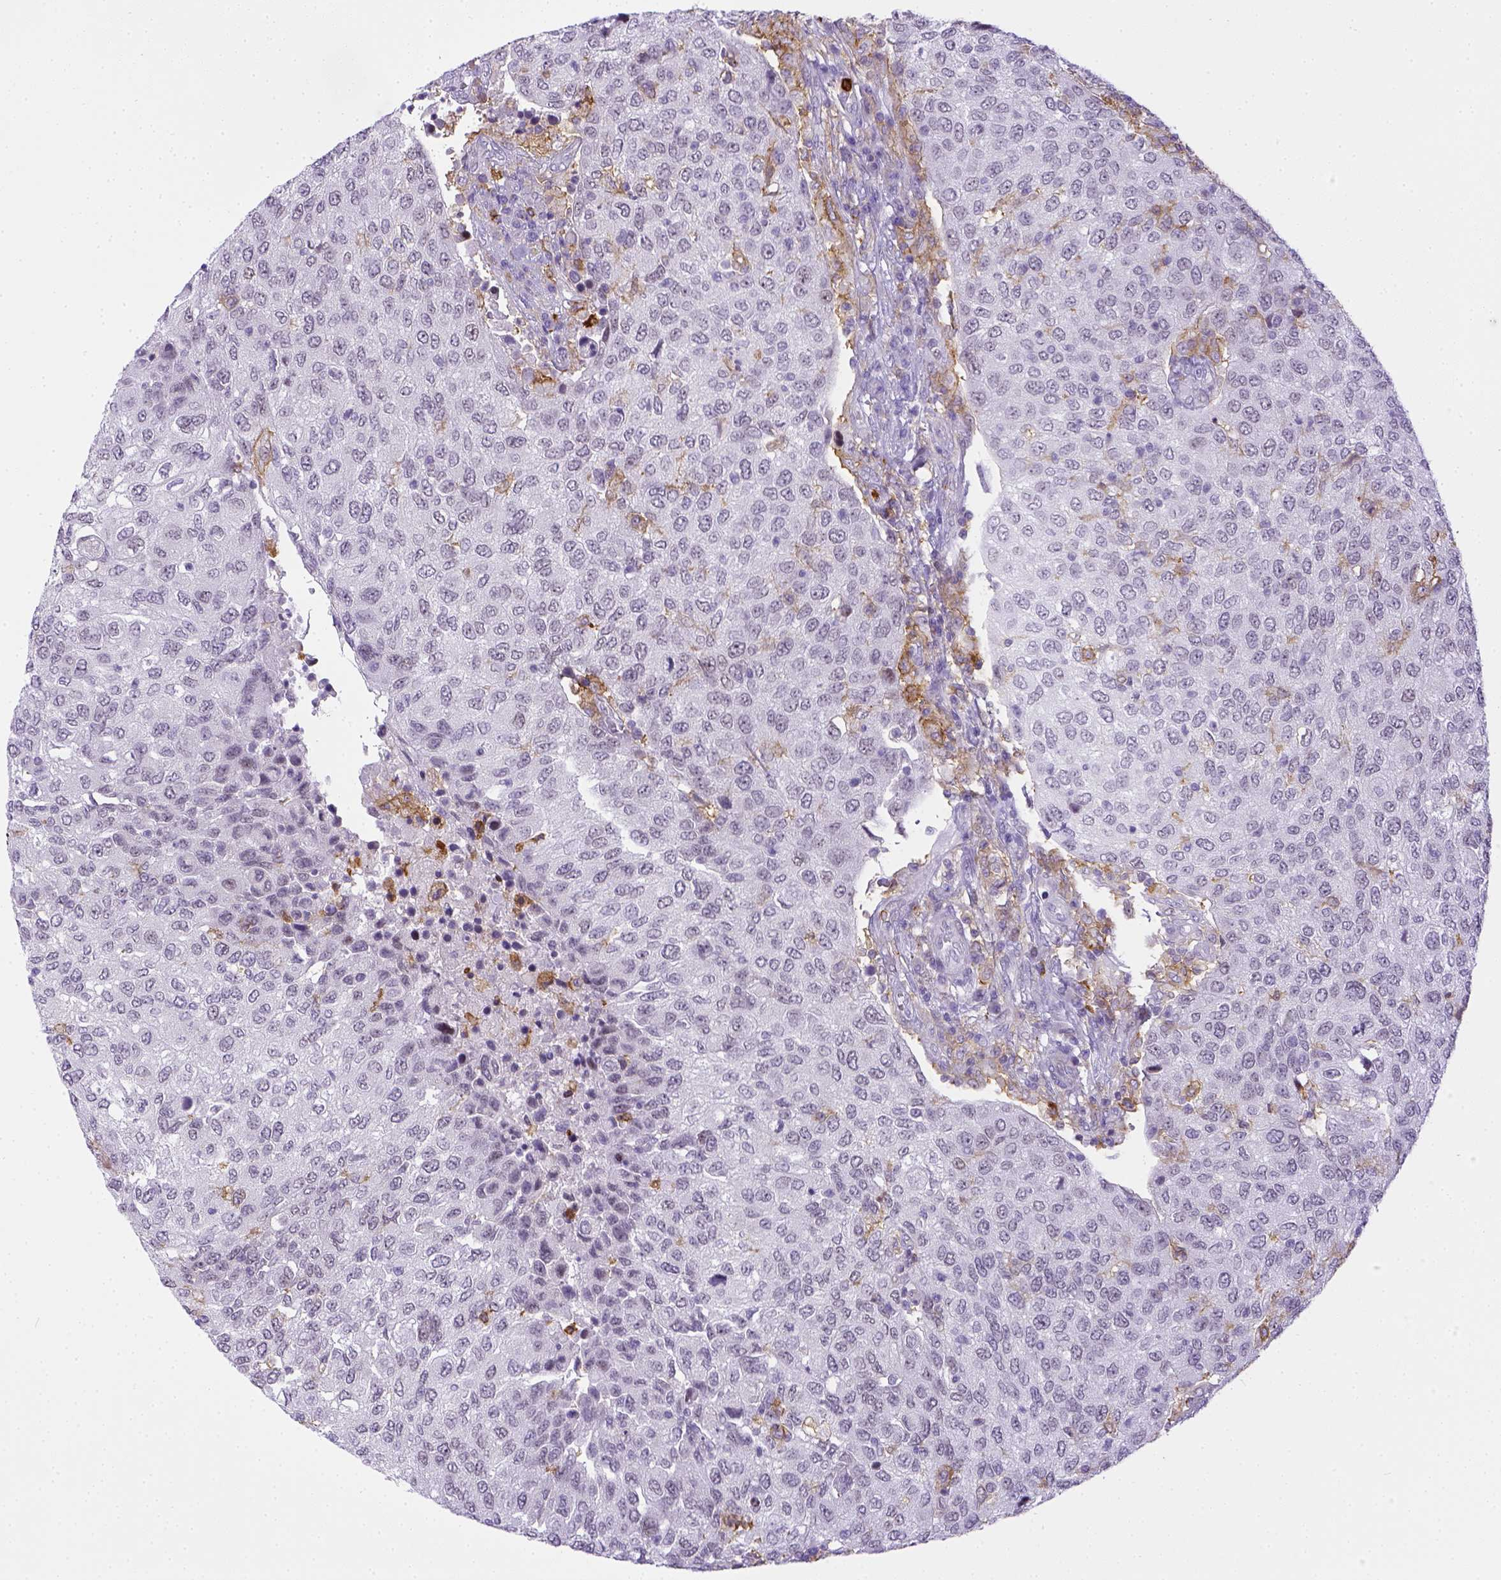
{"staining": {"intensity": "negative", "quantity": "none", "location": "none"}, "tissue": "urothelial cancer", "cell_type": "Tumor cells", "image_type": "cancer", "snomed": [{"axis": "morphology", "description": "Urothelial carcinoma, High grade"}, {"axis": "topography", "description": "Urinary bladder"}], "caption": "IHC of human urothelial cancer demonstrates no positivity in tumor cells.", "gene": "ITGAM", "patient": {"sex": "female", "age": 78}}